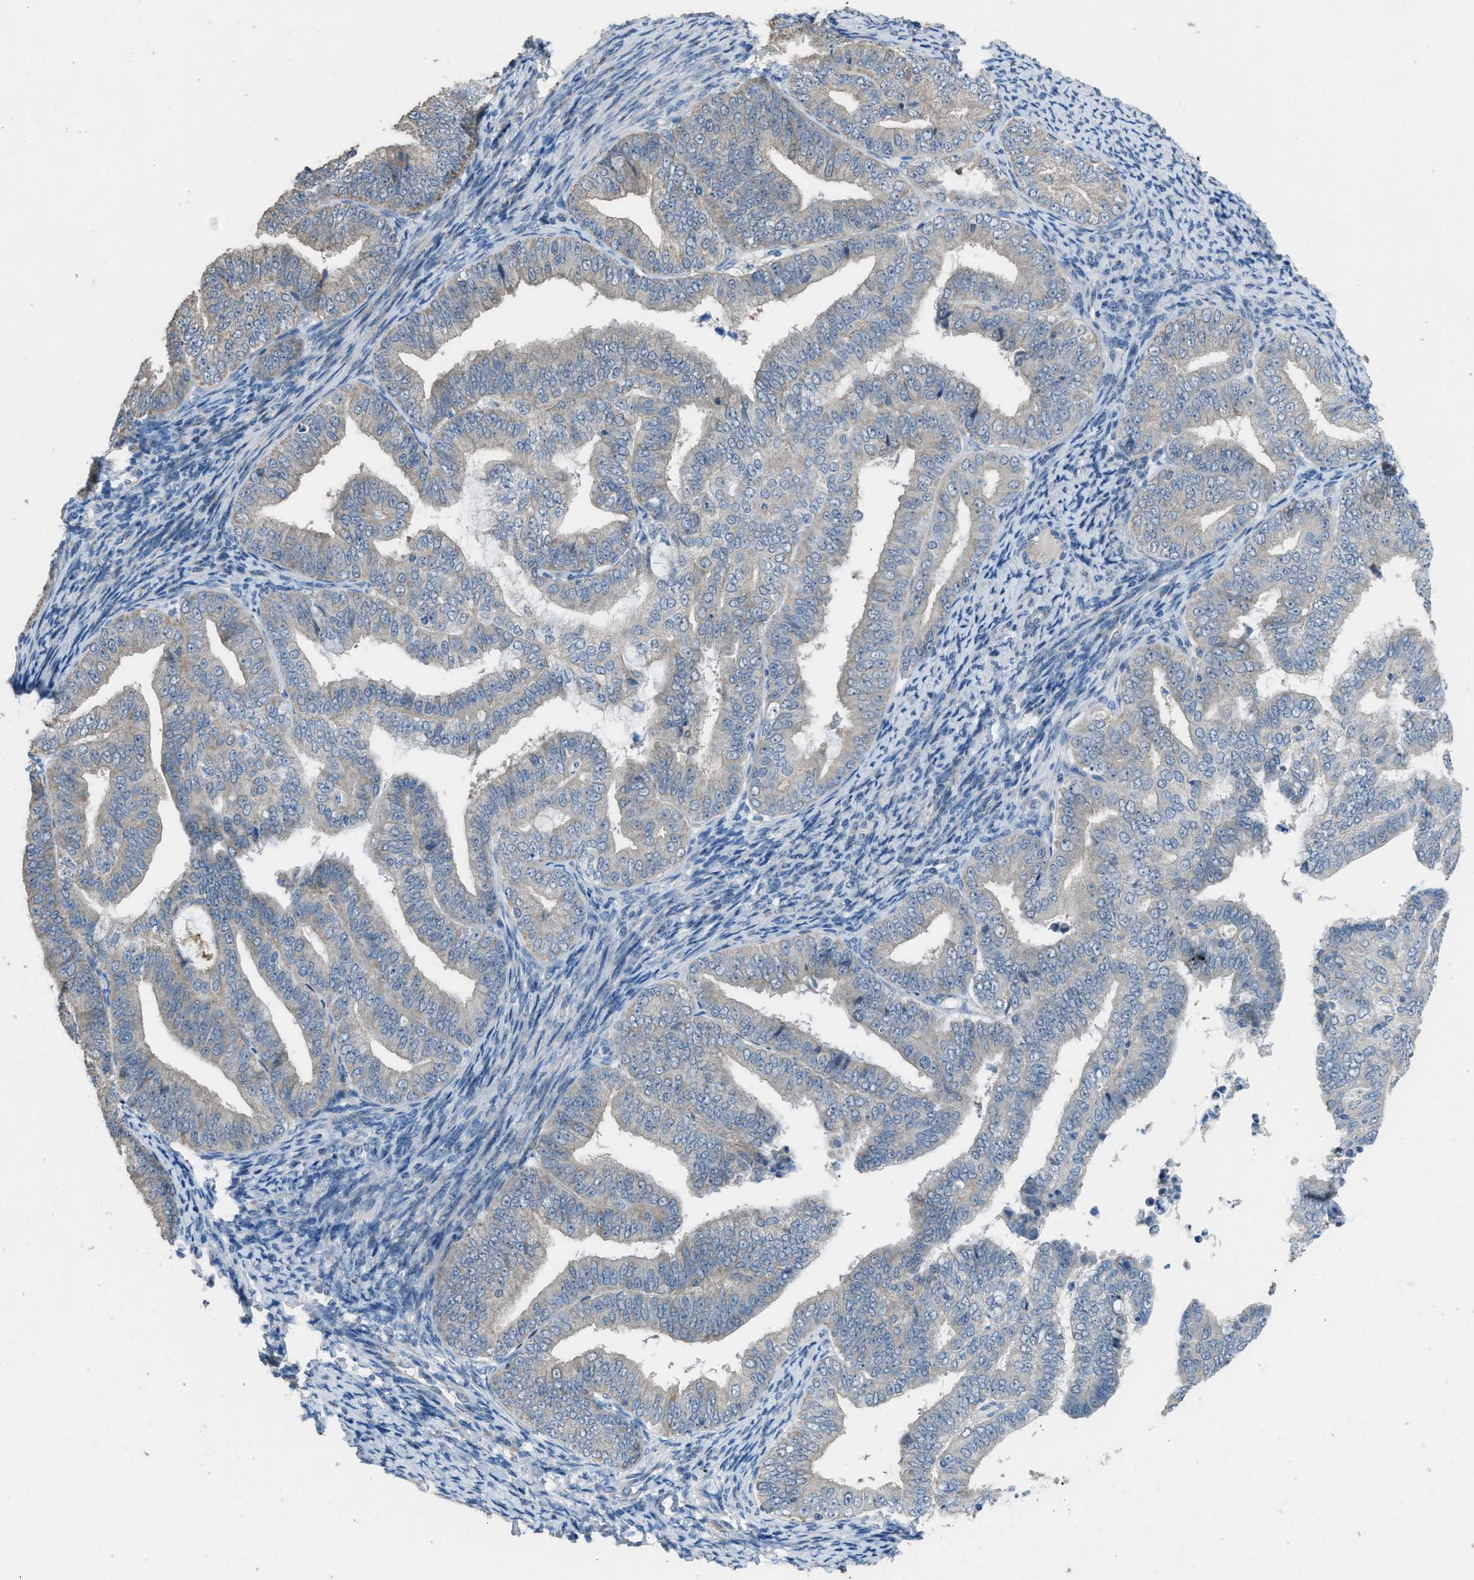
{"staining": {"intensity": "weak", "quantity": ">75%", "location": "cytoplasmic/membranous"}, "tissue": "endometrial cancer", "cell_type": "Tumor cells", "image_type": "cancer", "snomed": [{"axis": "morphology", "description": "Adenocarcinoma, NOS"}, {"axis": "topography", "description": "Endometrium"}], "caption": "Immunohistochemical staining of human adenocarcinoma (endometrial) exhibits low levels of weak cytoplasmic/membranous protein positivity in approximately >75% of tumor cells.", "gene": "TIMD4", "patient": {"sex": "female", "age": 63}}